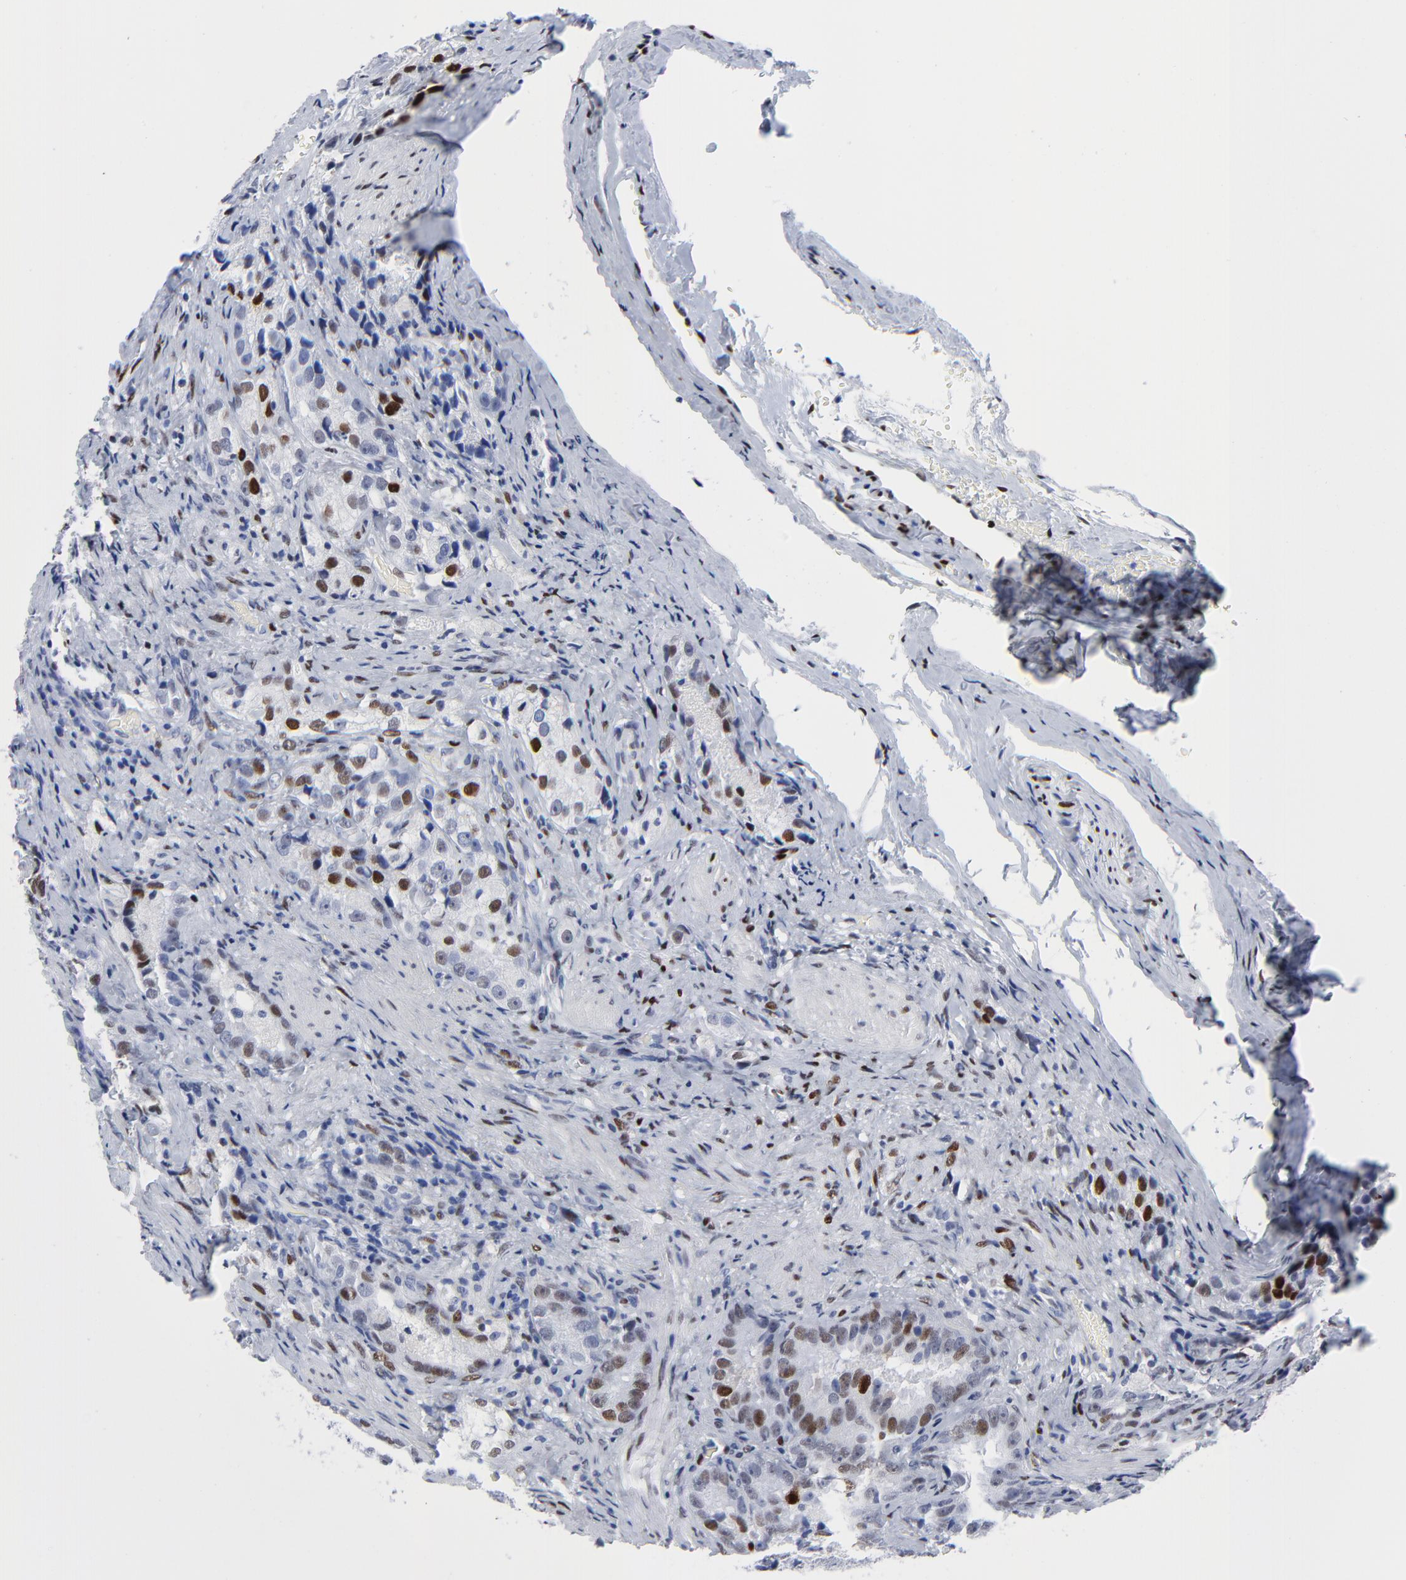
{"staining": {"intensity": "strong", "quantity": "25%-75%", "location": "nuclear"}, "tissue": "prostate cancer", "cell_type": "Tumor cells", "image_type": "cancer", "snomed": [{"axis": "morphology", "description": "Adenocarcinoma, High grade"}, {"axis": "topography", "description": "Prostate"}], "caption": "Protein expression analysis of prostate high-grade adenocarcinoma displays strong nuclear expression in about 25%-75% of tumor cells.", "gene": "JUN", "patient": {"sex": "male", "age": 63}}